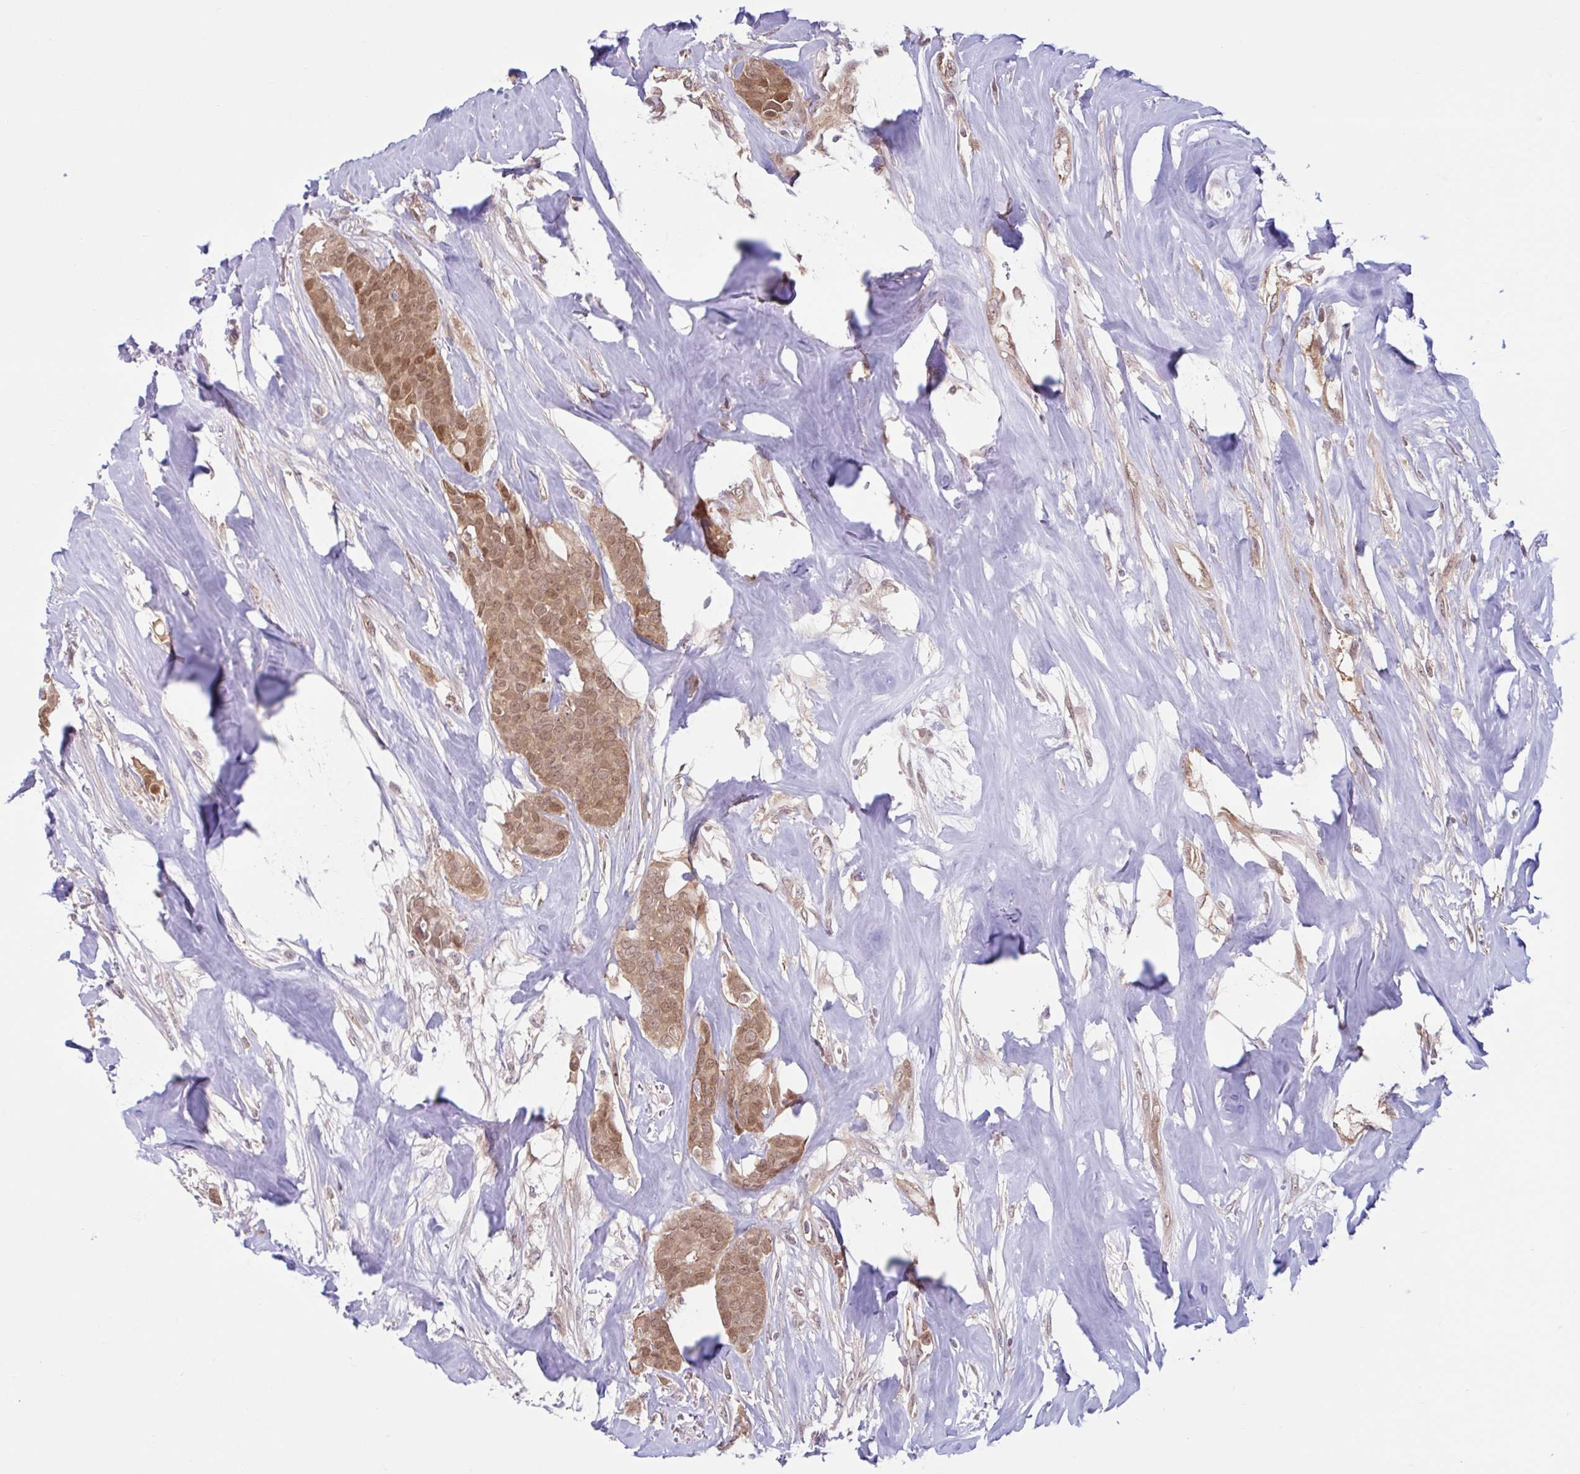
{"staining": {"intensity": "moderate", "quantity": ">75%", "location": "cytoplasmic/membranous,nuclear"}, "tissue": "breast cancer", "cell_type": "Tumor cells", "image_type": "cancer", "snomed": [{"axis": "morphology", "description": "Duct carcinoma"}, {"axis": "topography", "description": "Breast"}], "caption": "High-magnification brightfield microscopy of intraductal carcinoma (breast) stained with DAB (brown) and counterstained with hematoxylin (blue). tumor cells exhibit moderate cytoplasmic/membranous and nuclear staining is identified in approximately>75% of cells.", "gene": "HMBS", "patient": {"sex": "female", "age": 84}}